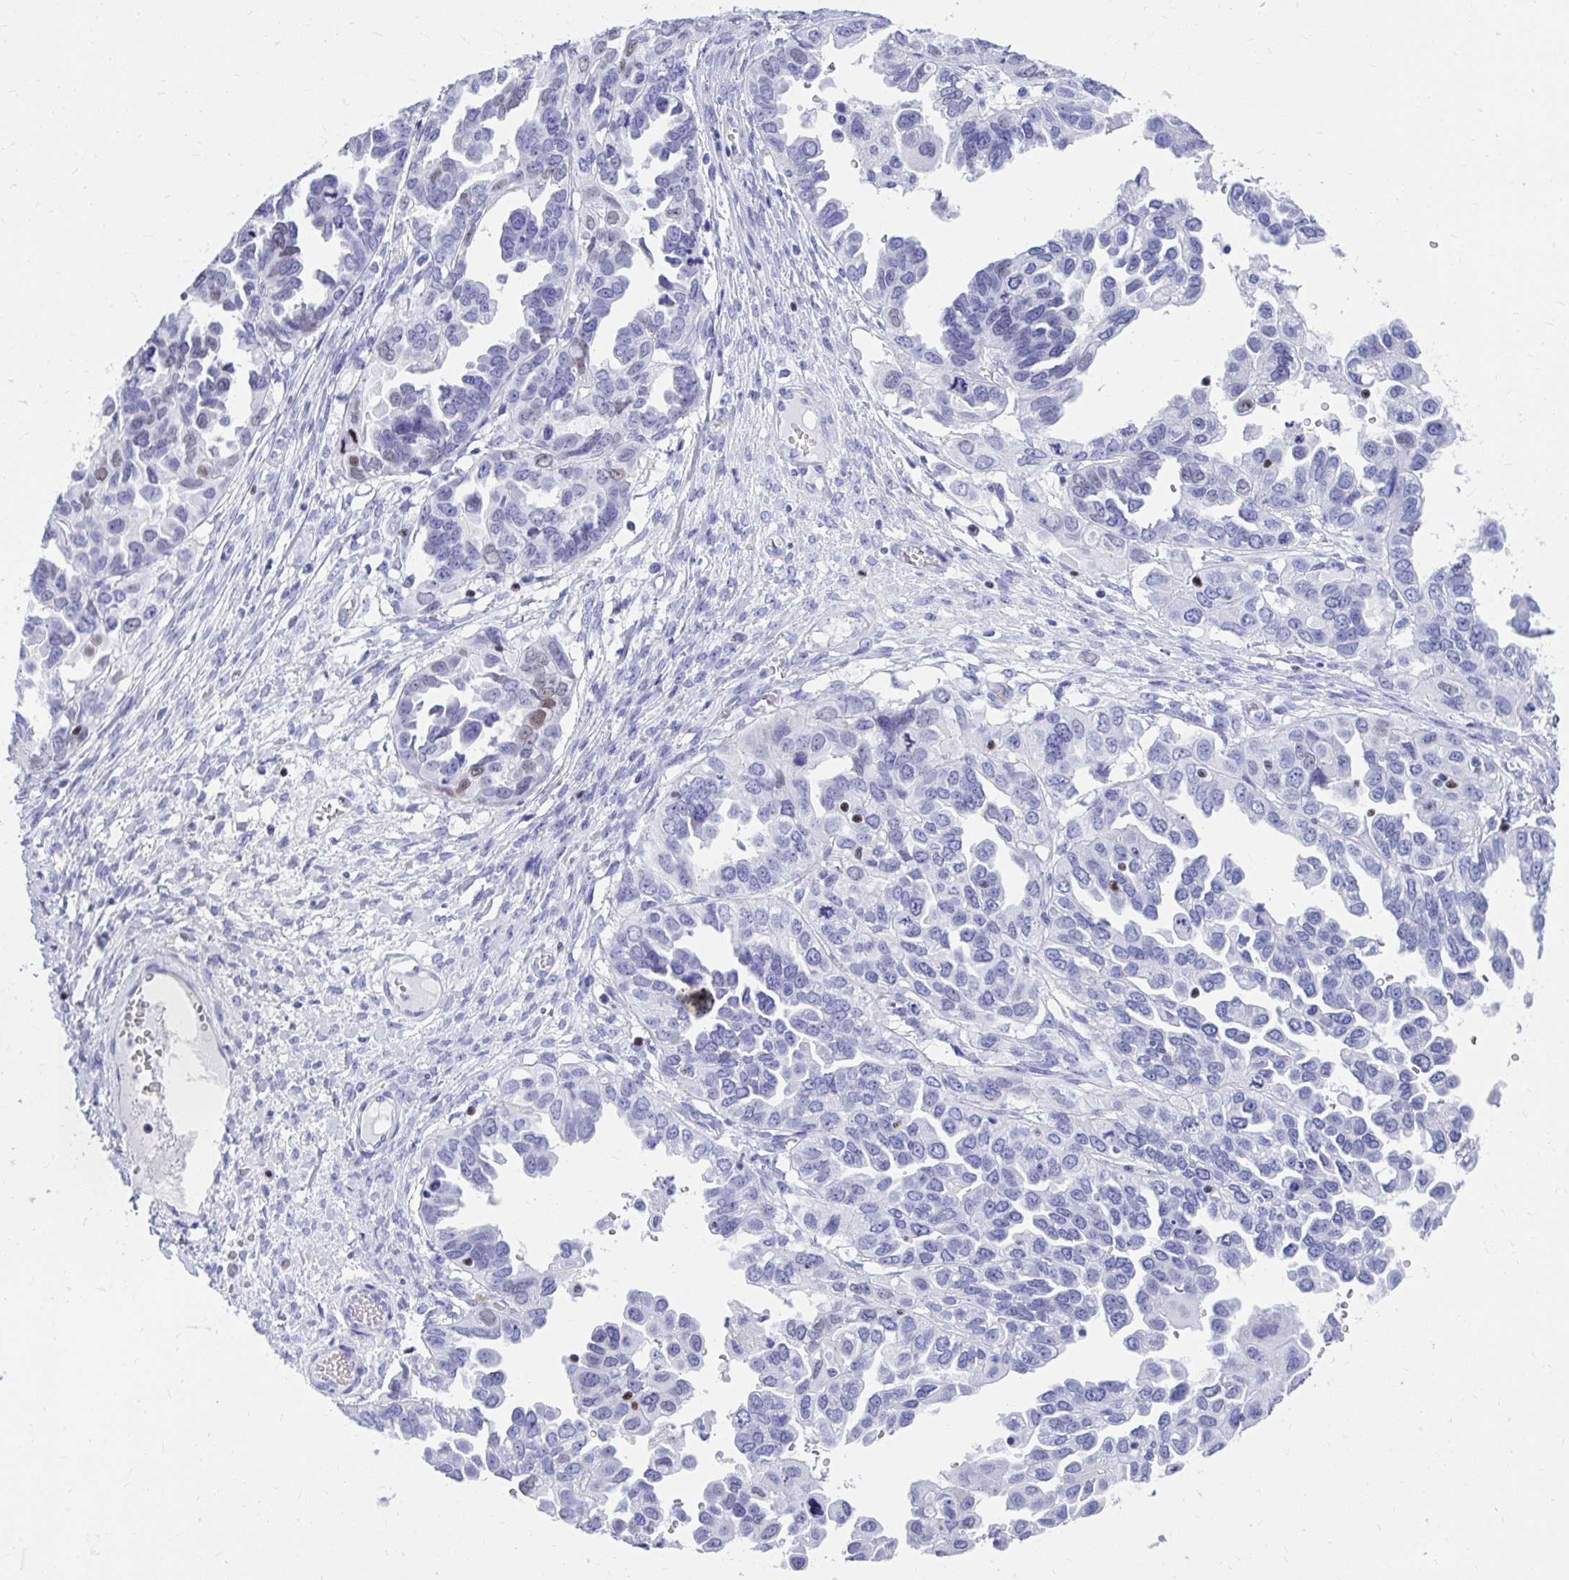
{"staining": {"intensity": "negative", "quantity": "none", "location": "none"}, "tissue": "ovarian cancer", "cell_type": "Tumor cells", "image_type": "cancer", "snomed": [{"axis": "morphology", "description": "Cystadenocarcinoma, serous, NOS"}, {"axis": "topography", "description": "Ovary"}], "caption": "Immunohistochemistry image of human ovarian cancer (serous cystadenocarcinoma) stained for a protein (brown), which exhibits no staining in tumor cells.", "gene": "RUNX3", "patient": {"sex": "female", "age": 53}}